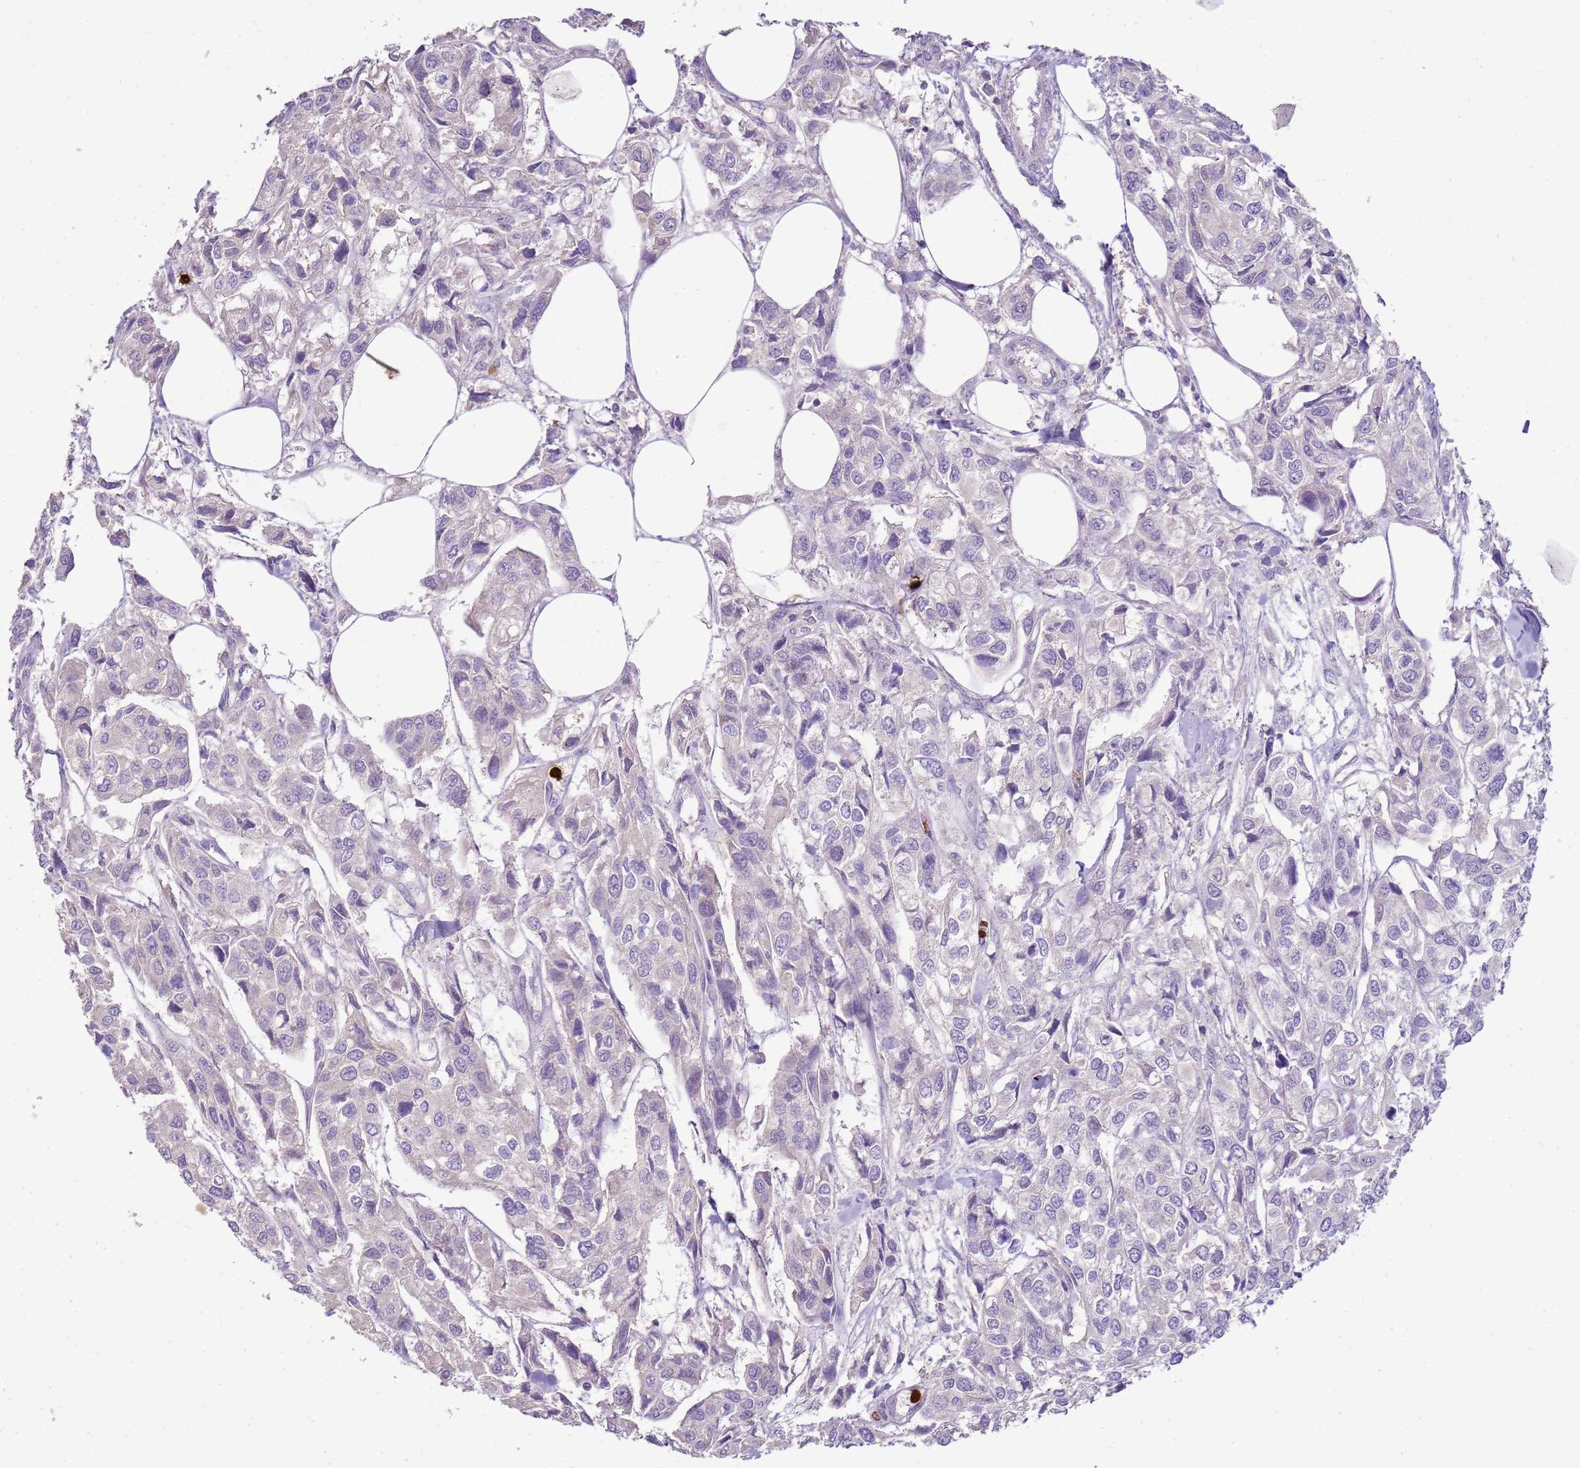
{"staining": {"intensity": "negative", "quantity": "none", "location": "none"}, "tissue": "urothelial cancer", "cell_type": "Tumor cells", "image_type": "cancer", "snomed": [{"axis": "morphology", "description": "Urothelial carcinoma, High grade"}, {"axis": "topography", "description": "Urinary bladder"}], "caption": "Micrograph shows no significant protein staining in tumor cells of high-grade urothelial carcinoma.", "gene": "IL2RG", "patient": {"sex": "male", "age": 67}}